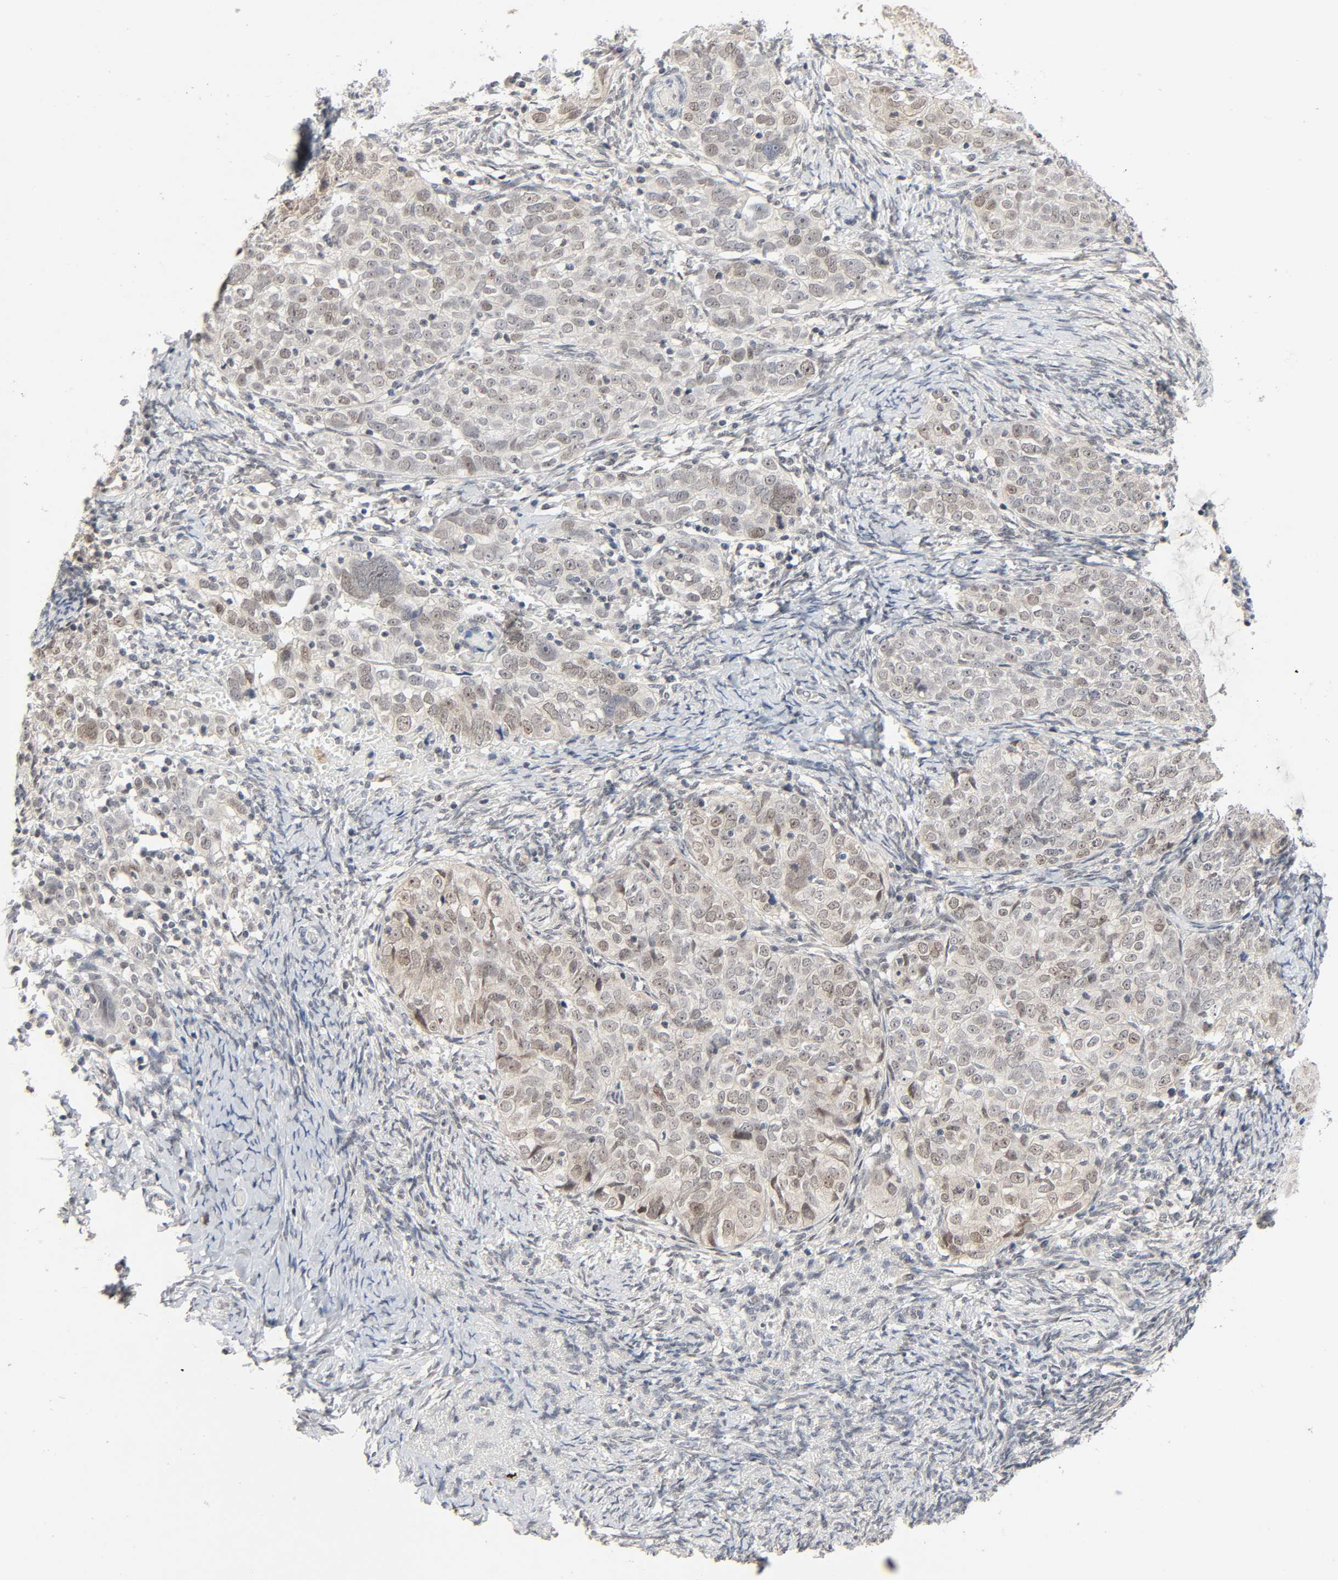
{"staining": {"intensity": "weak", "quantity": ">75%", "location": "nuclear"}, "tissue": "ovarian cancer", "cell_type": "Tumor cells", "image_type": "cancer", "snomed": [{"axis": "morphology", "description": "Normal tissue, NOS"}, {"axis": "morphology", "description": "Cystadenocarcinoma, serous, NOS"}, {"axis": "topography", "description": "Ovary"}], "caption": "Immunohistochemistry (IHC) (DAB) staining of ovarian cancer exhibits weak nuclear protein expression in approximately >75% of tumor cells.", "gene": "MAPKAPK5", "patient": {"sex": "female", "age": 62}}